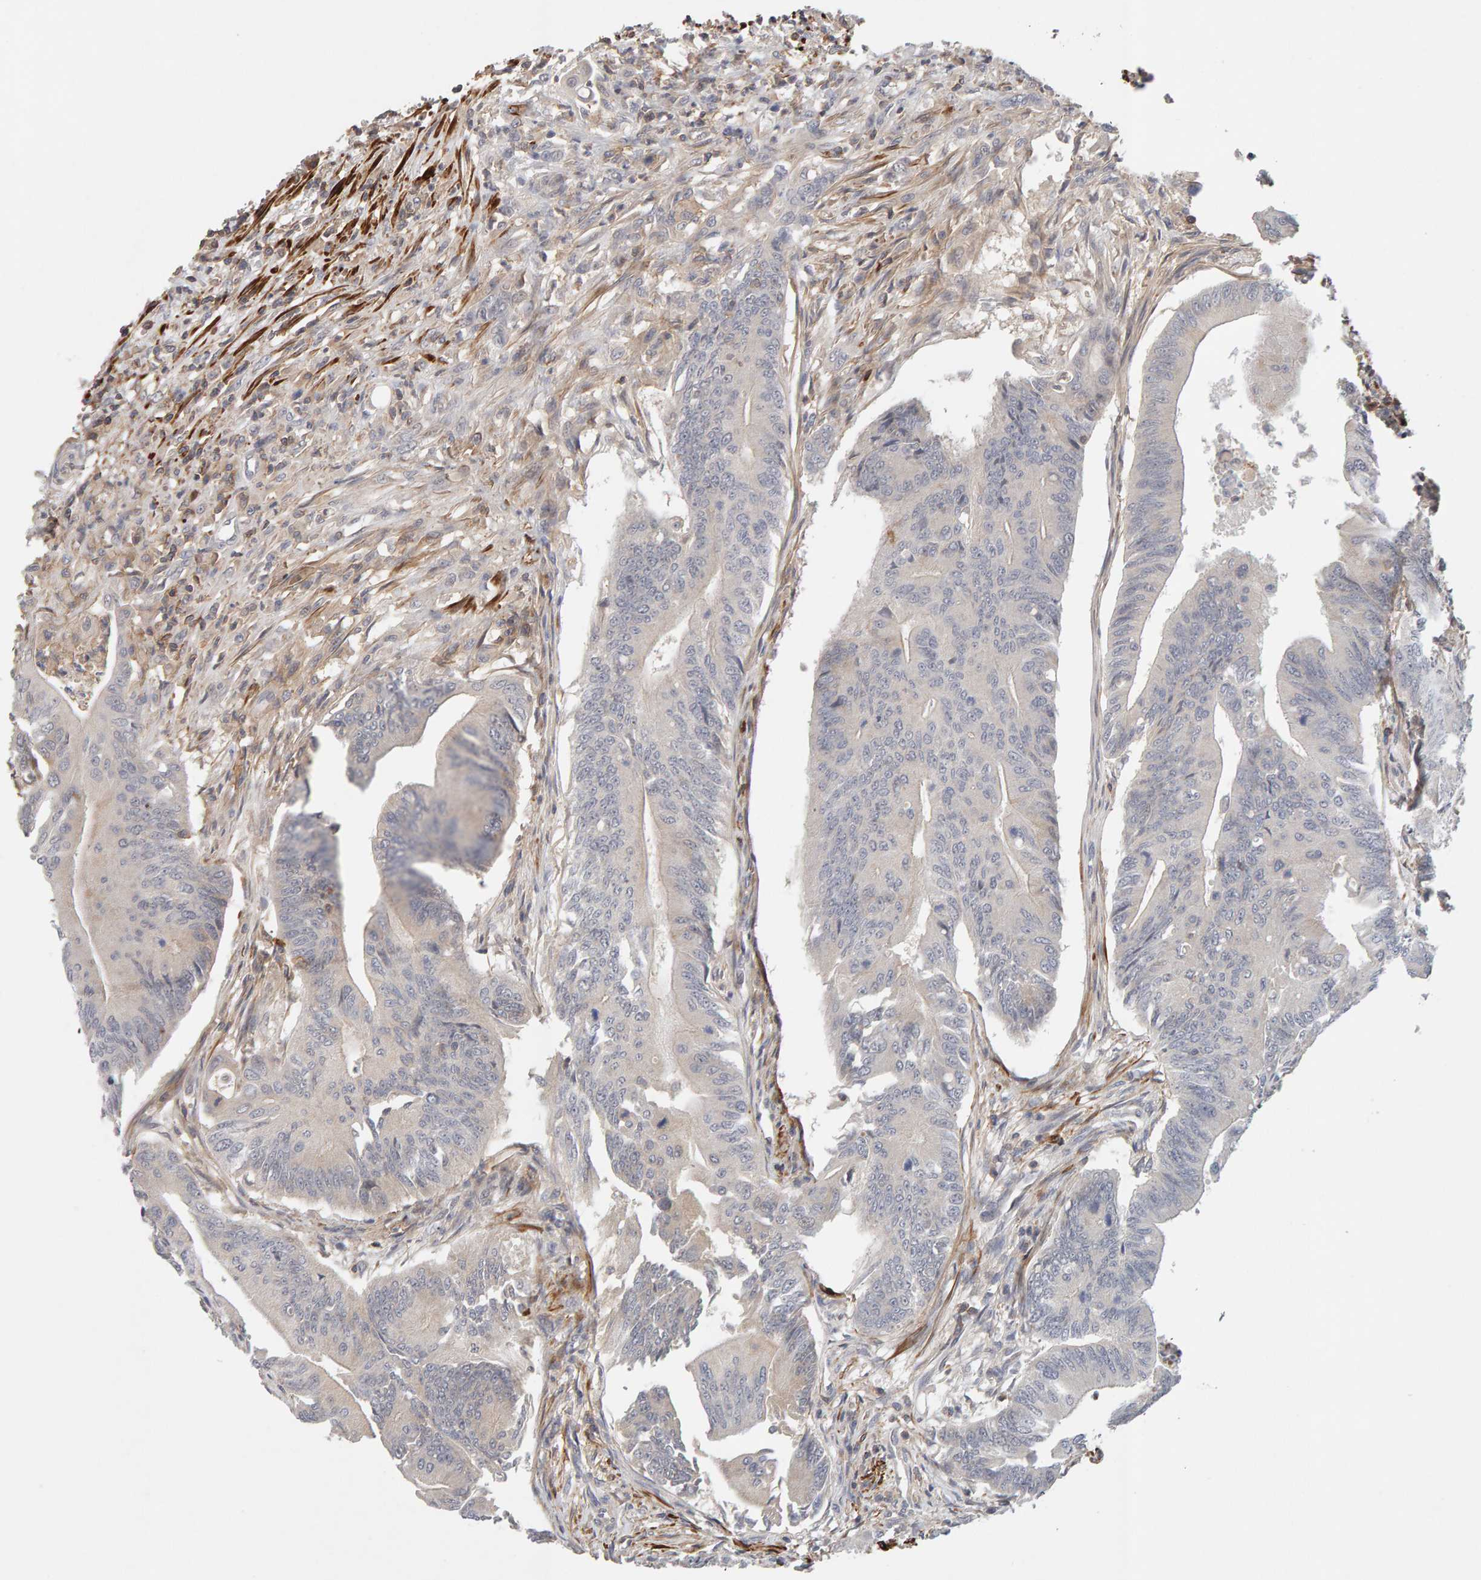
{"staining": {"intensity": "weak", "quantity": "<25%", "location": "nuclear"}, "tissue": "colorectal cancer", "cell_type": "Tumor cells", "image_type": "cancer", "snomed": [{"axis": "morphology", "description": "Adenoma, NOS"}, {"axis": "morphology", "description": "Adenocarcinoma, NOS"}, {"axis": "topography", "description": "Colon"}], "caption": "Tumor cells show no significant protein expression in adenoma (colorectal).", "gene": "NUDCD1", "patient": {"sex": "male", "age": 79}}